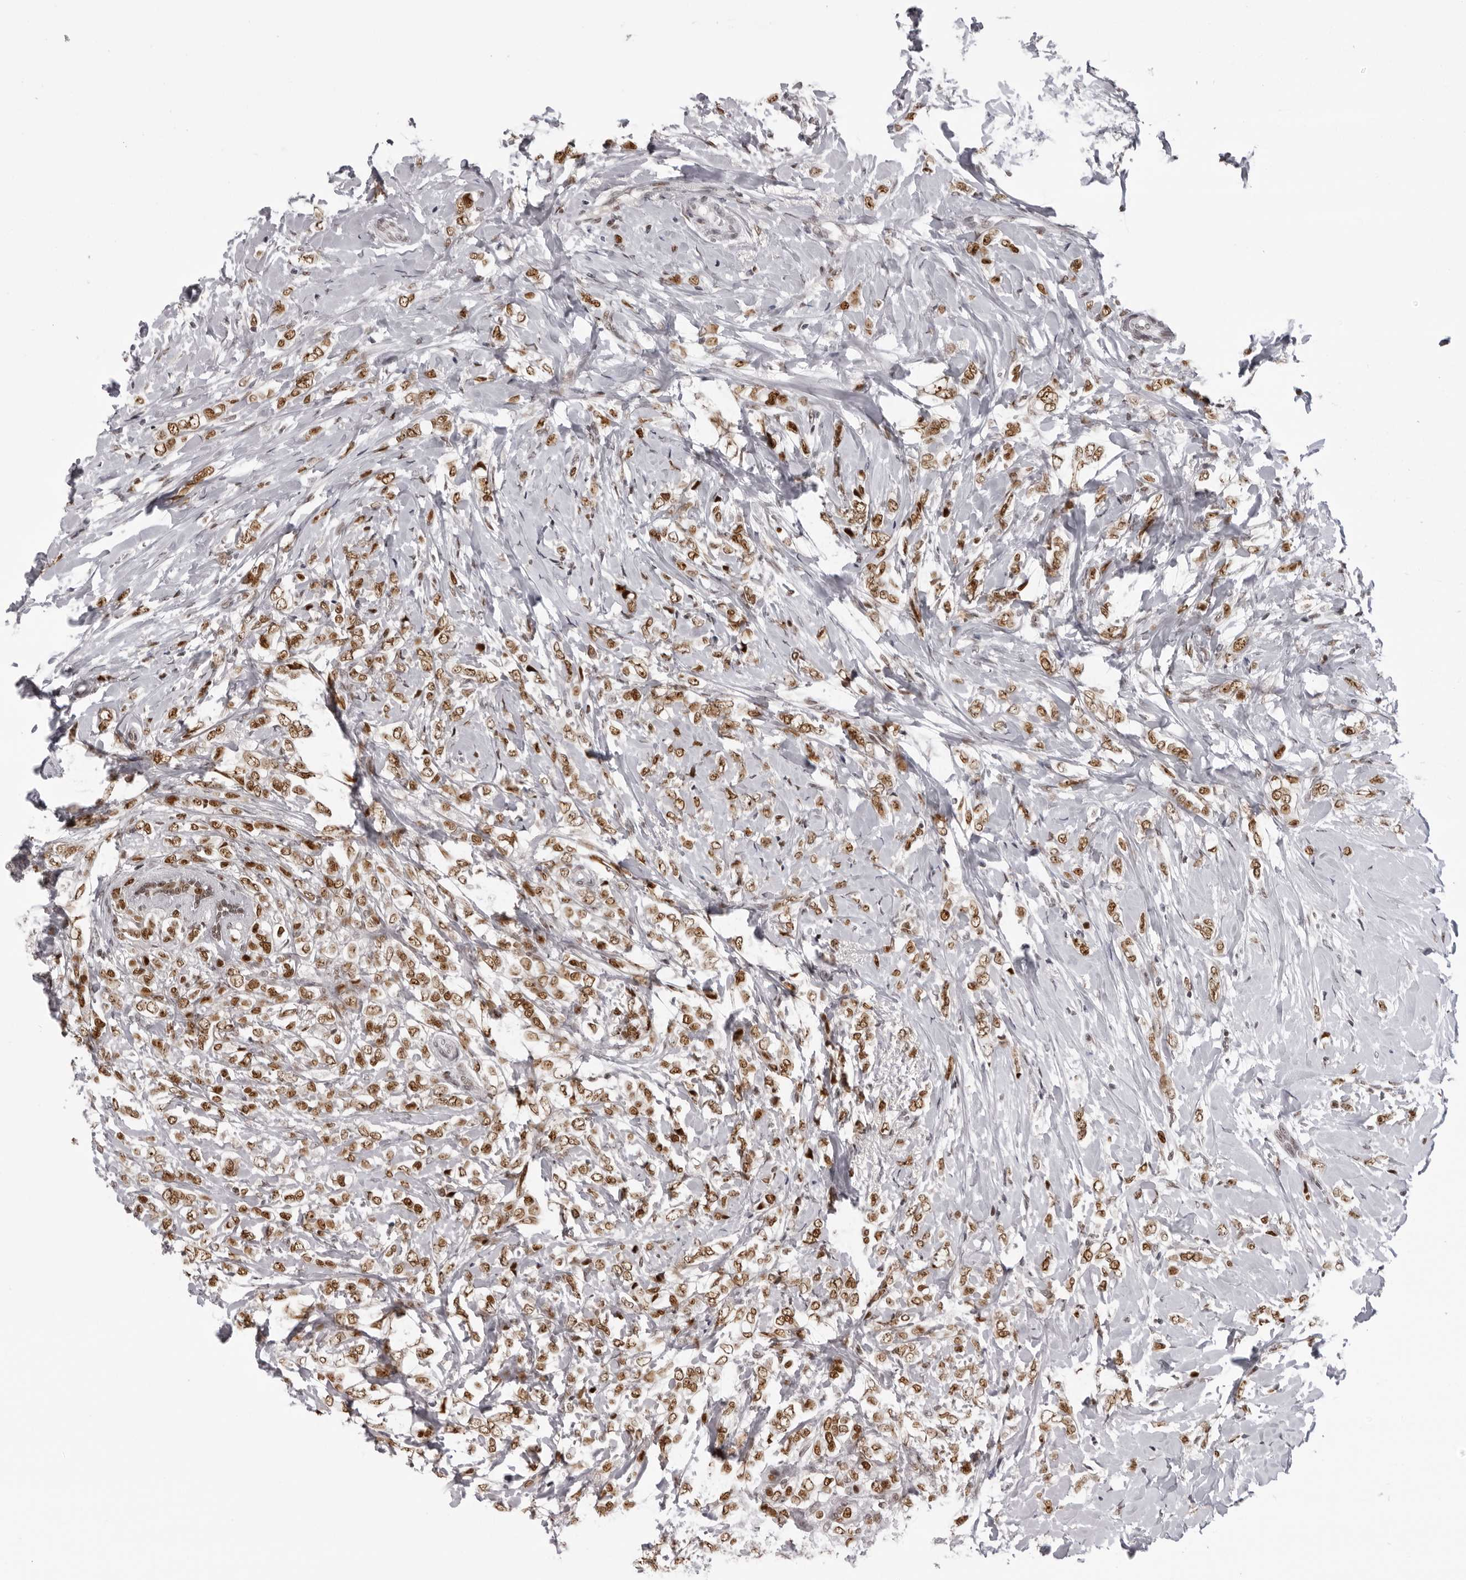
{"staining": {"intensity": "moderate", "quantity": ">75%", "location": "nuclear"}, "tissue": "breast cancer", "cell_type": "Tumor cells", "image_type": "cancer", "snomed": [{"axis": "morphology", "description": "Normal tissue, NOS"}, {"axis": "morphology", "description": "Lobular carcinoma"}, {"axis": "topography", "description": "Breast"}], "caption": "The image exhibits a brown stain indicating the presence of a protein in the nuclear of tumor cells in breast cancer (lobular carcinoma).", "gene": "HEXIM2", "patient": {"sex": "female", "age": 47}}